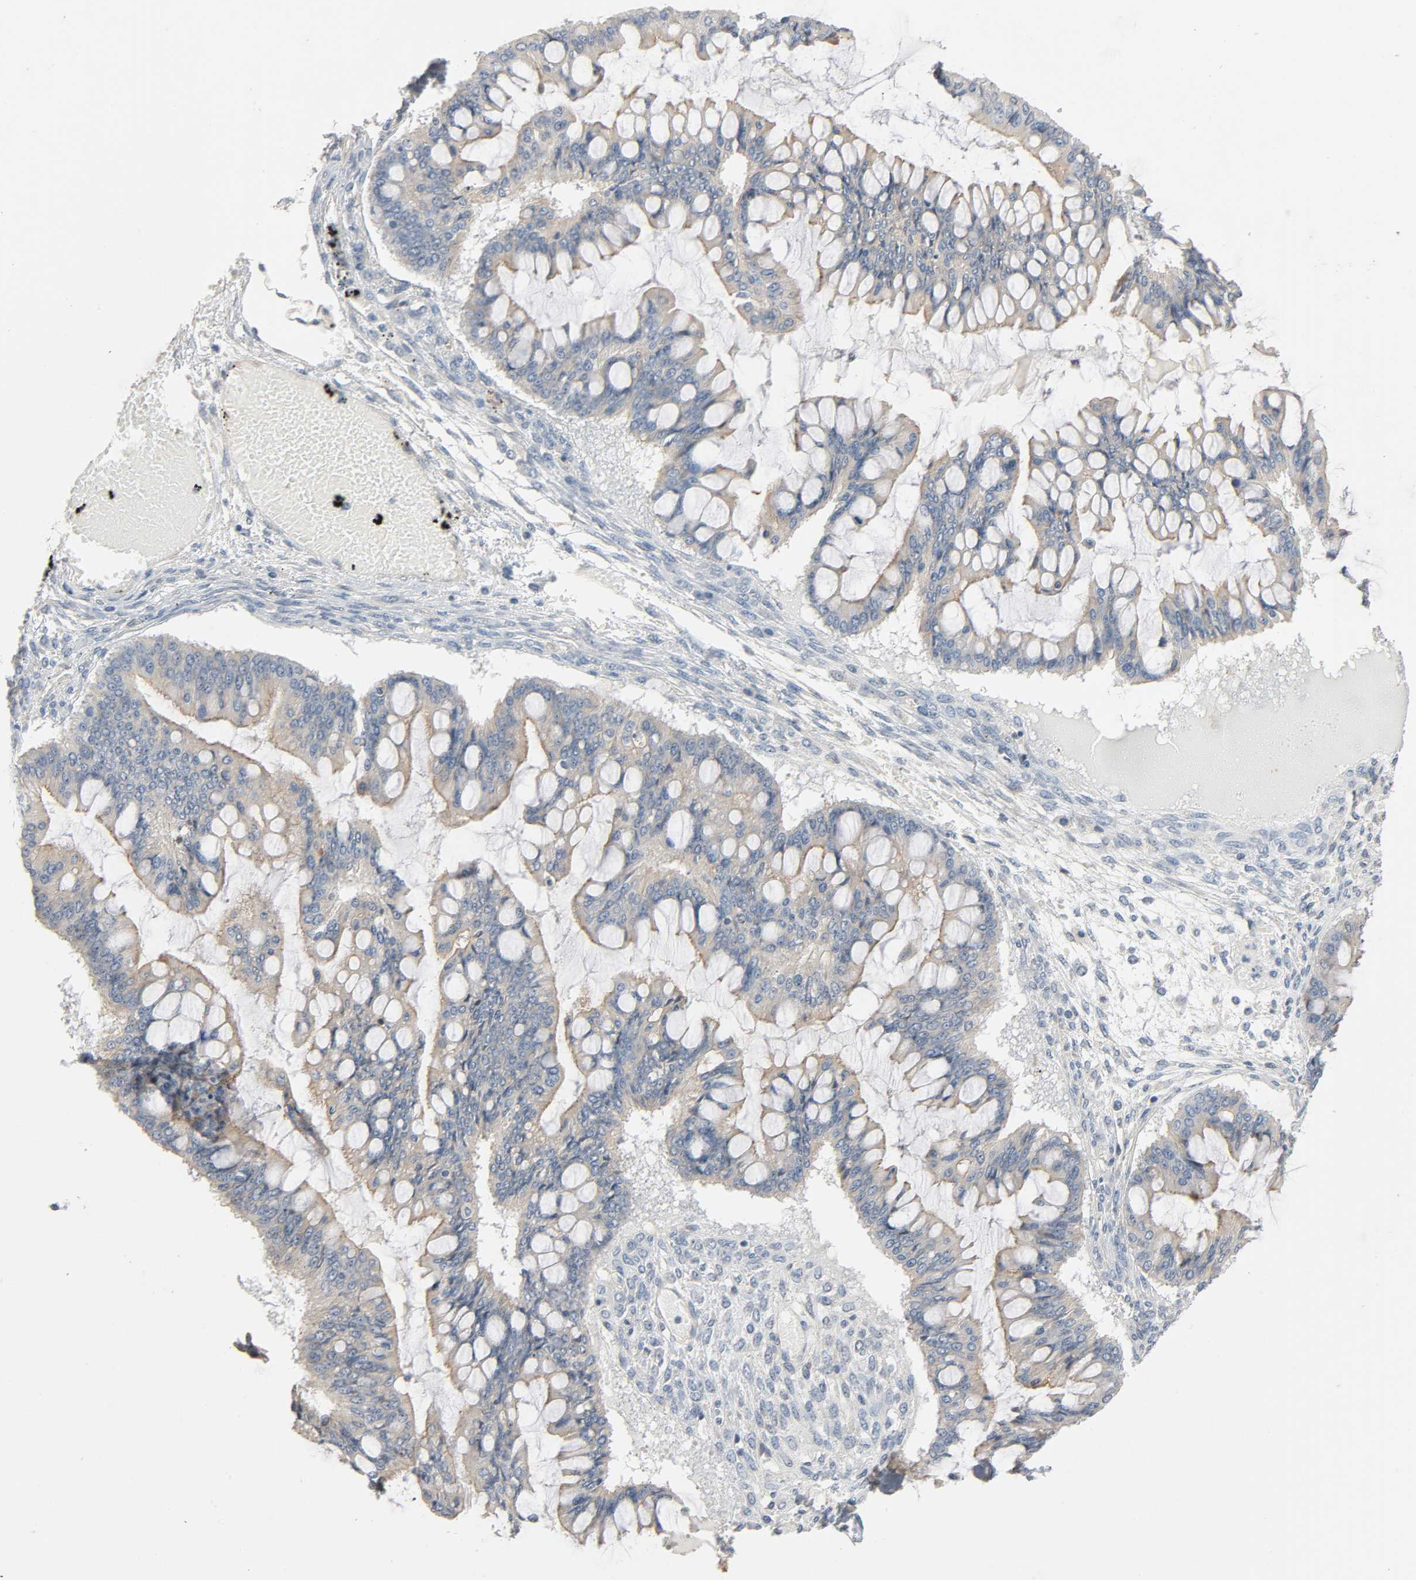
{"staining": {"intensity": "weak", "quantity": ">75%", "location": "cytoplasmic/membranous"}, "tissue": "ovarian cancer", "cell_type": "Tumor cells", "image_type": "cancer", "snomed": [{"axis": "morphology", "description": "Cystadenocarcinoma, mucinous, NOS"}, {"axis": "topography", "description": "Ovary"}], "caption": "Tumor cells exhibit low levels of weak cytoplasmic/membranous expression in approximately >75% of cells in ovarian mucinous cystadenocarcinoma.", "gene": "LIMCH1", "patient": {"sex": "female", "age": 73}}